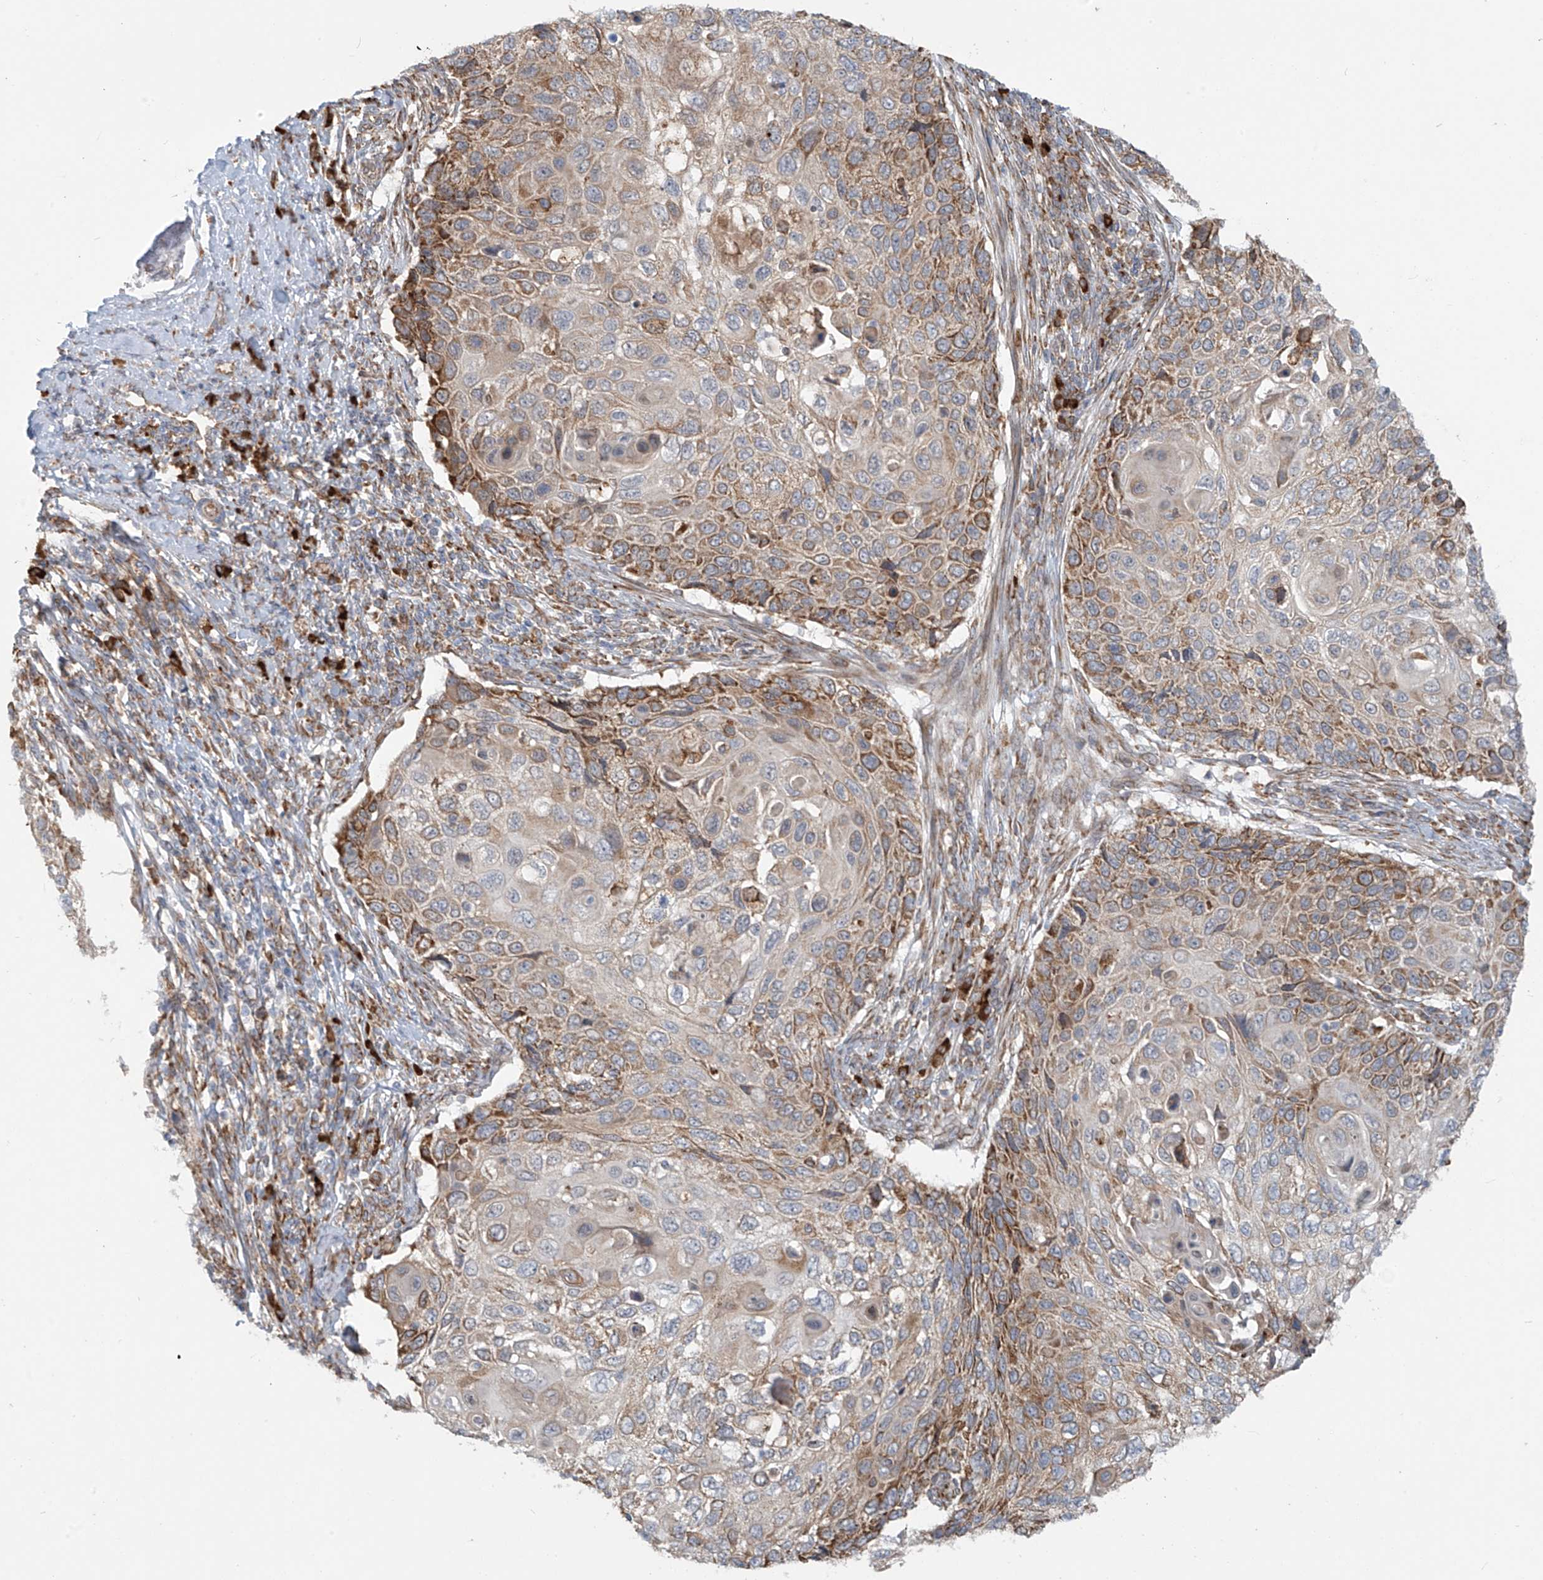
{"staining": {"intensity": "moderate", "quantity": "25%-75%", "location": "cytoplasmic/membranous"}, "tissue": "cervical cancer", "cell_type": "Tumor cells", "image_type": "cancer", "snomed": [{"axis": "morphology", "description": "Squamous cell carcinoma, NOS"}, {"axis": "topography", "description": "Cervix"}], "caption": "Tumor cells demonstrate medium levels of moderate cytoplasmic/membranous positivity in about 25%-75% of cells in human cervical cancer.", "gene": "KATNIP", "patient": {"sex": "female", "age": 70}}